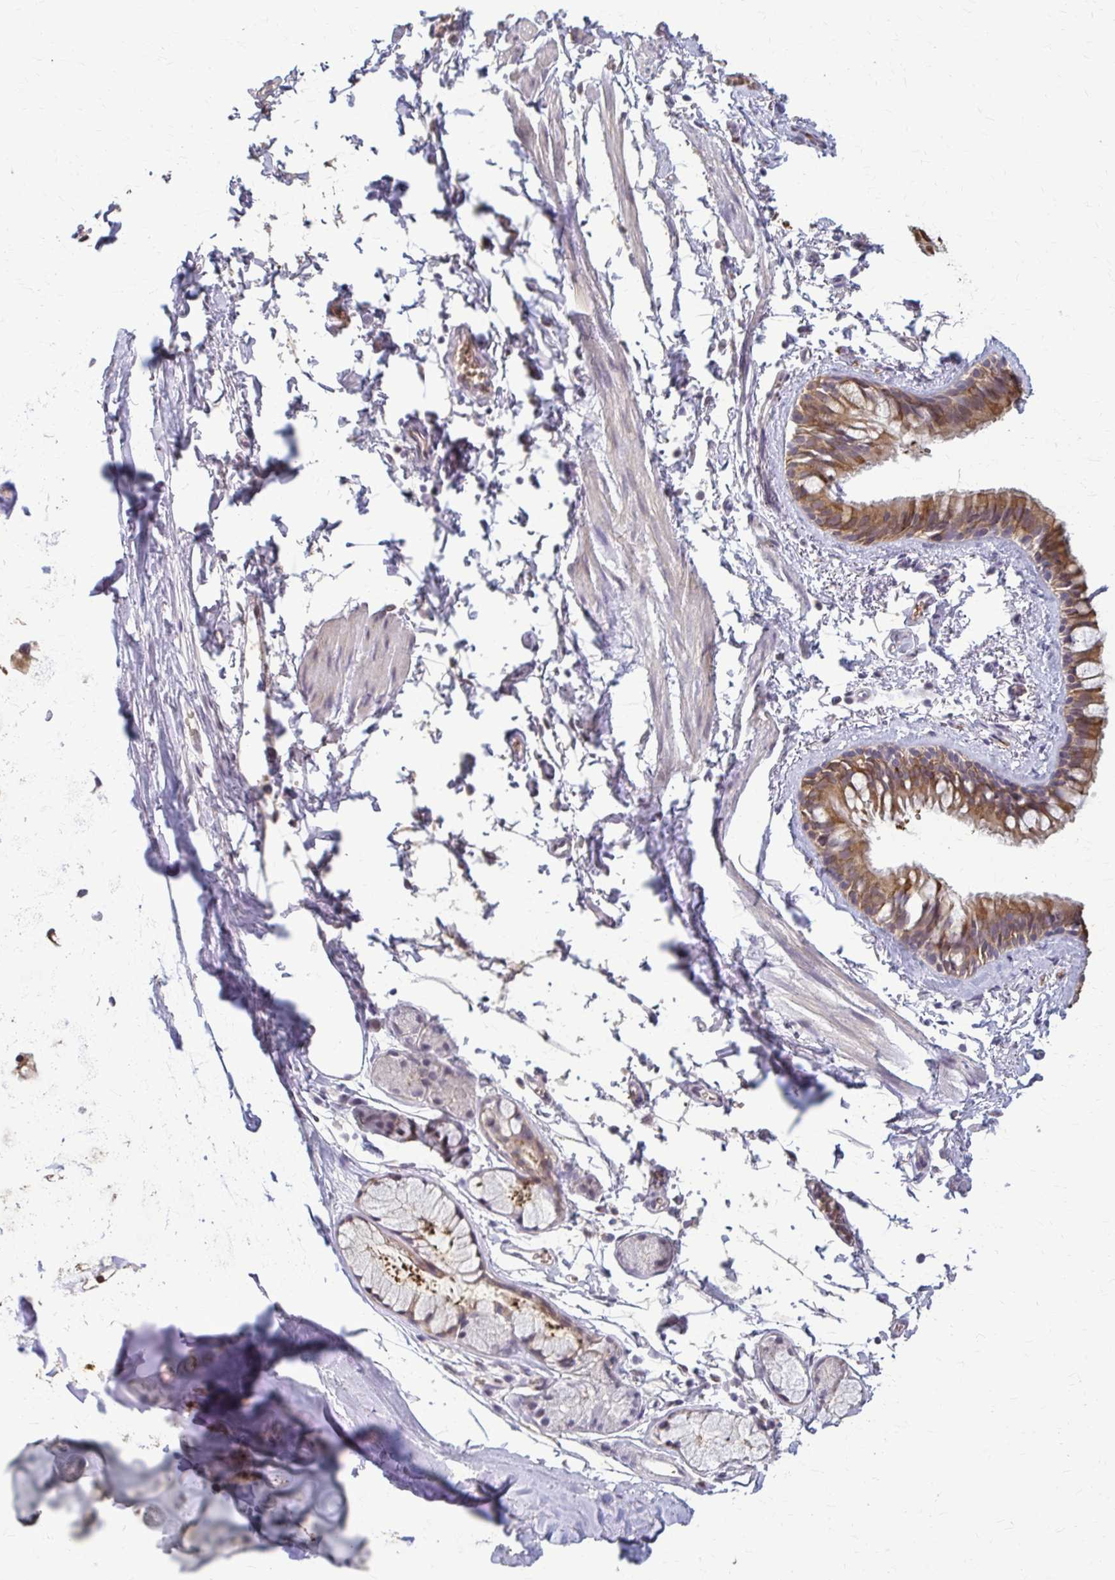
{"staining": {"intensity": "moderate", "quantity": ">75%", "location": "cytoplasmic/membranous"}, "tissue": "bronchus", "cell_type": "Respiratory epithelial cells", "image_type": "normal", "snomed": [{"axis": "morphology", "description": "Normal tissue, NOS"}, {"axis": "topography", "description": "Bronchus"}], "caption": "Bronchus stained for a protein shows moderate cytoplasmic/membranous positivity in respiratory epithelial cells.", "gene": "ZNF34", "patient": {"sex": "female", "age": 59}}